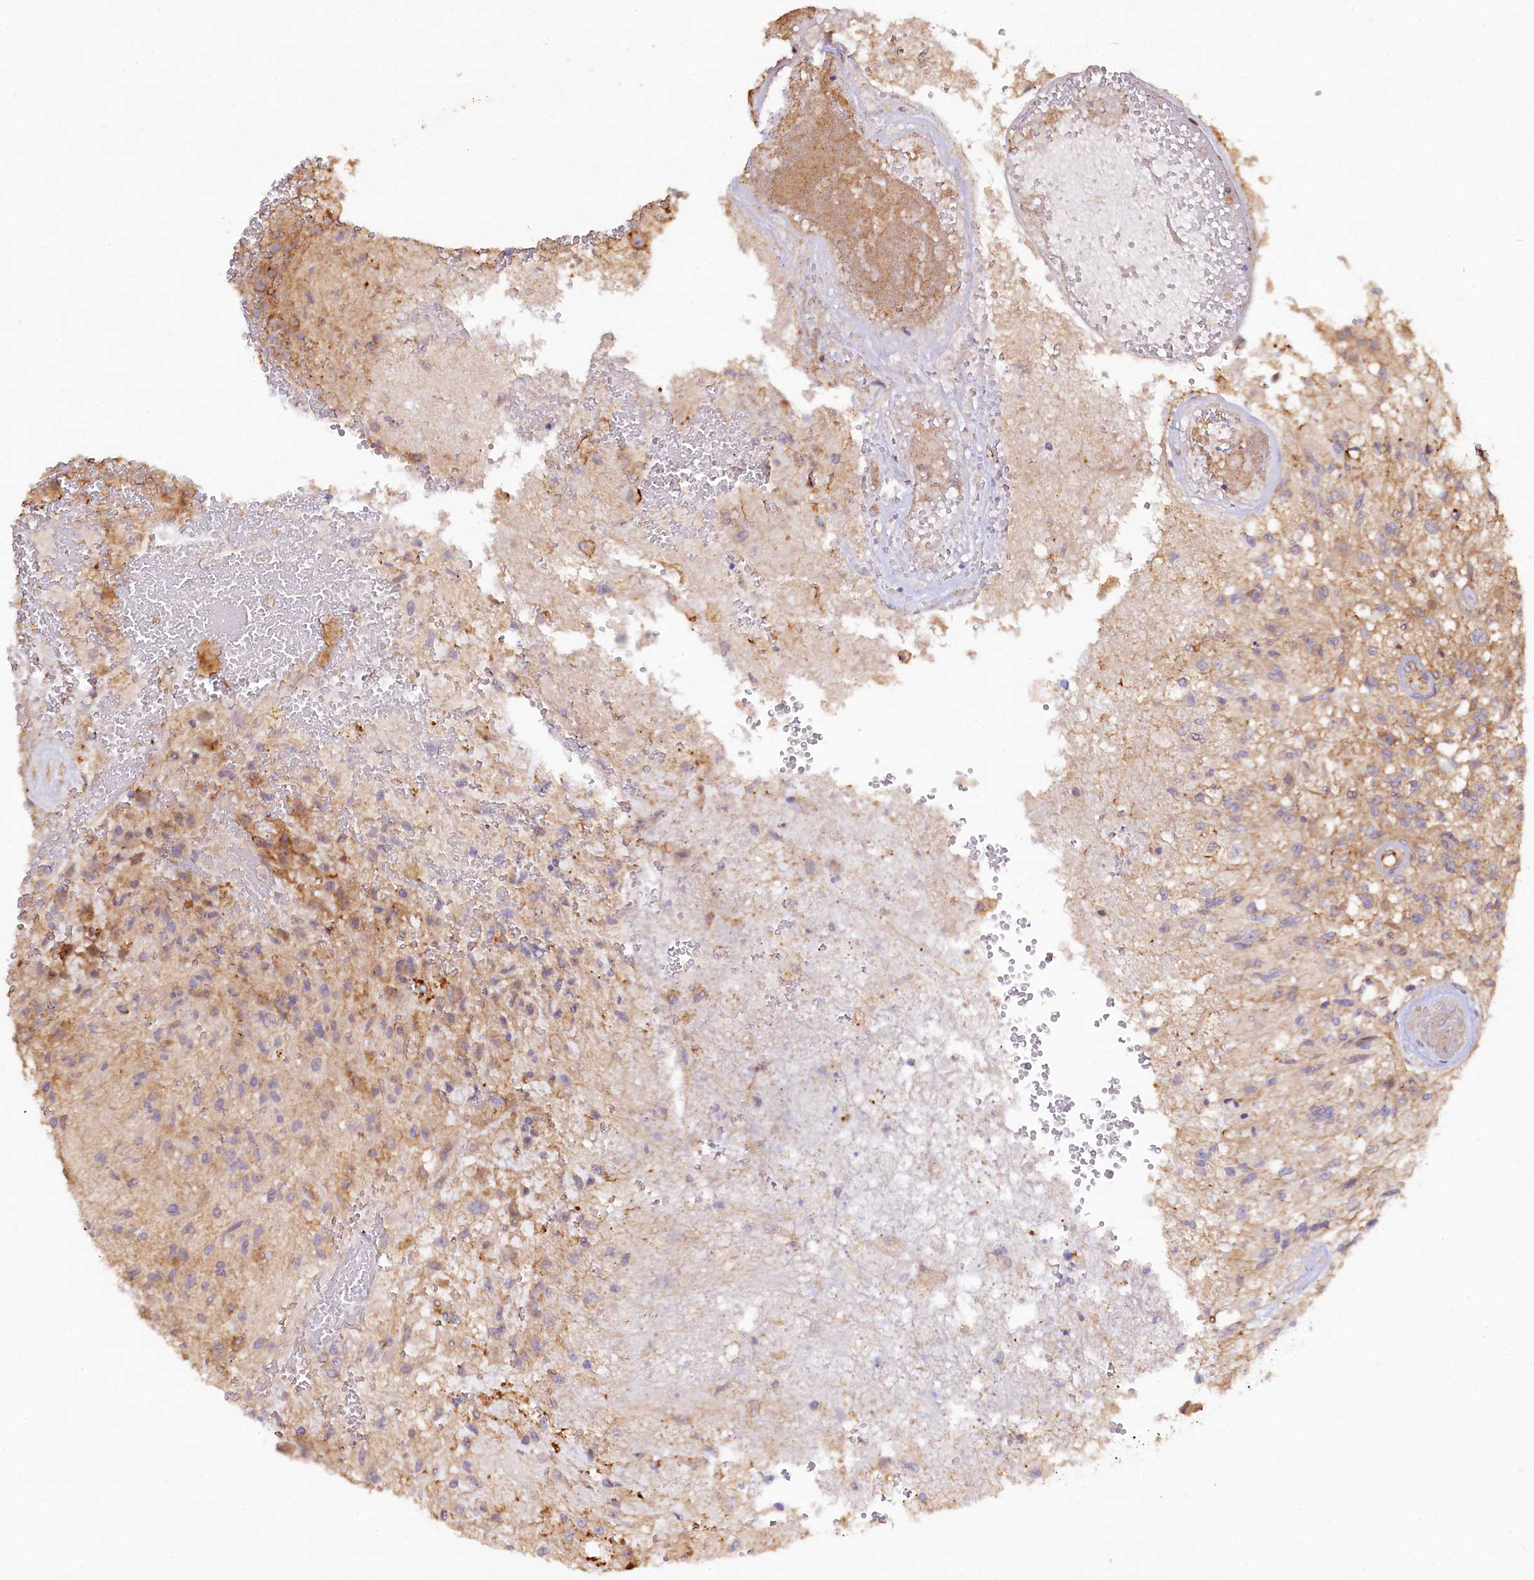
{"staining": {"intensity": "weak", "quantity": "<25%", "location": "cytoplasmic/membranous"}, "tissue": "glioma", "cell_type": "Tumor cells", "image_type": "cancer", "snomed": [{"axis": "morphology", "description": "Glioma, malignant, High grade"}, {"axis": "topography", "description": "Brain"}], "caption": "The histopathology image demonstrates no staining of tumor cells in high-grade glioma (malignant).", "gene": "KLHDC4", "patient": {"sex": "male", "age": 56}}